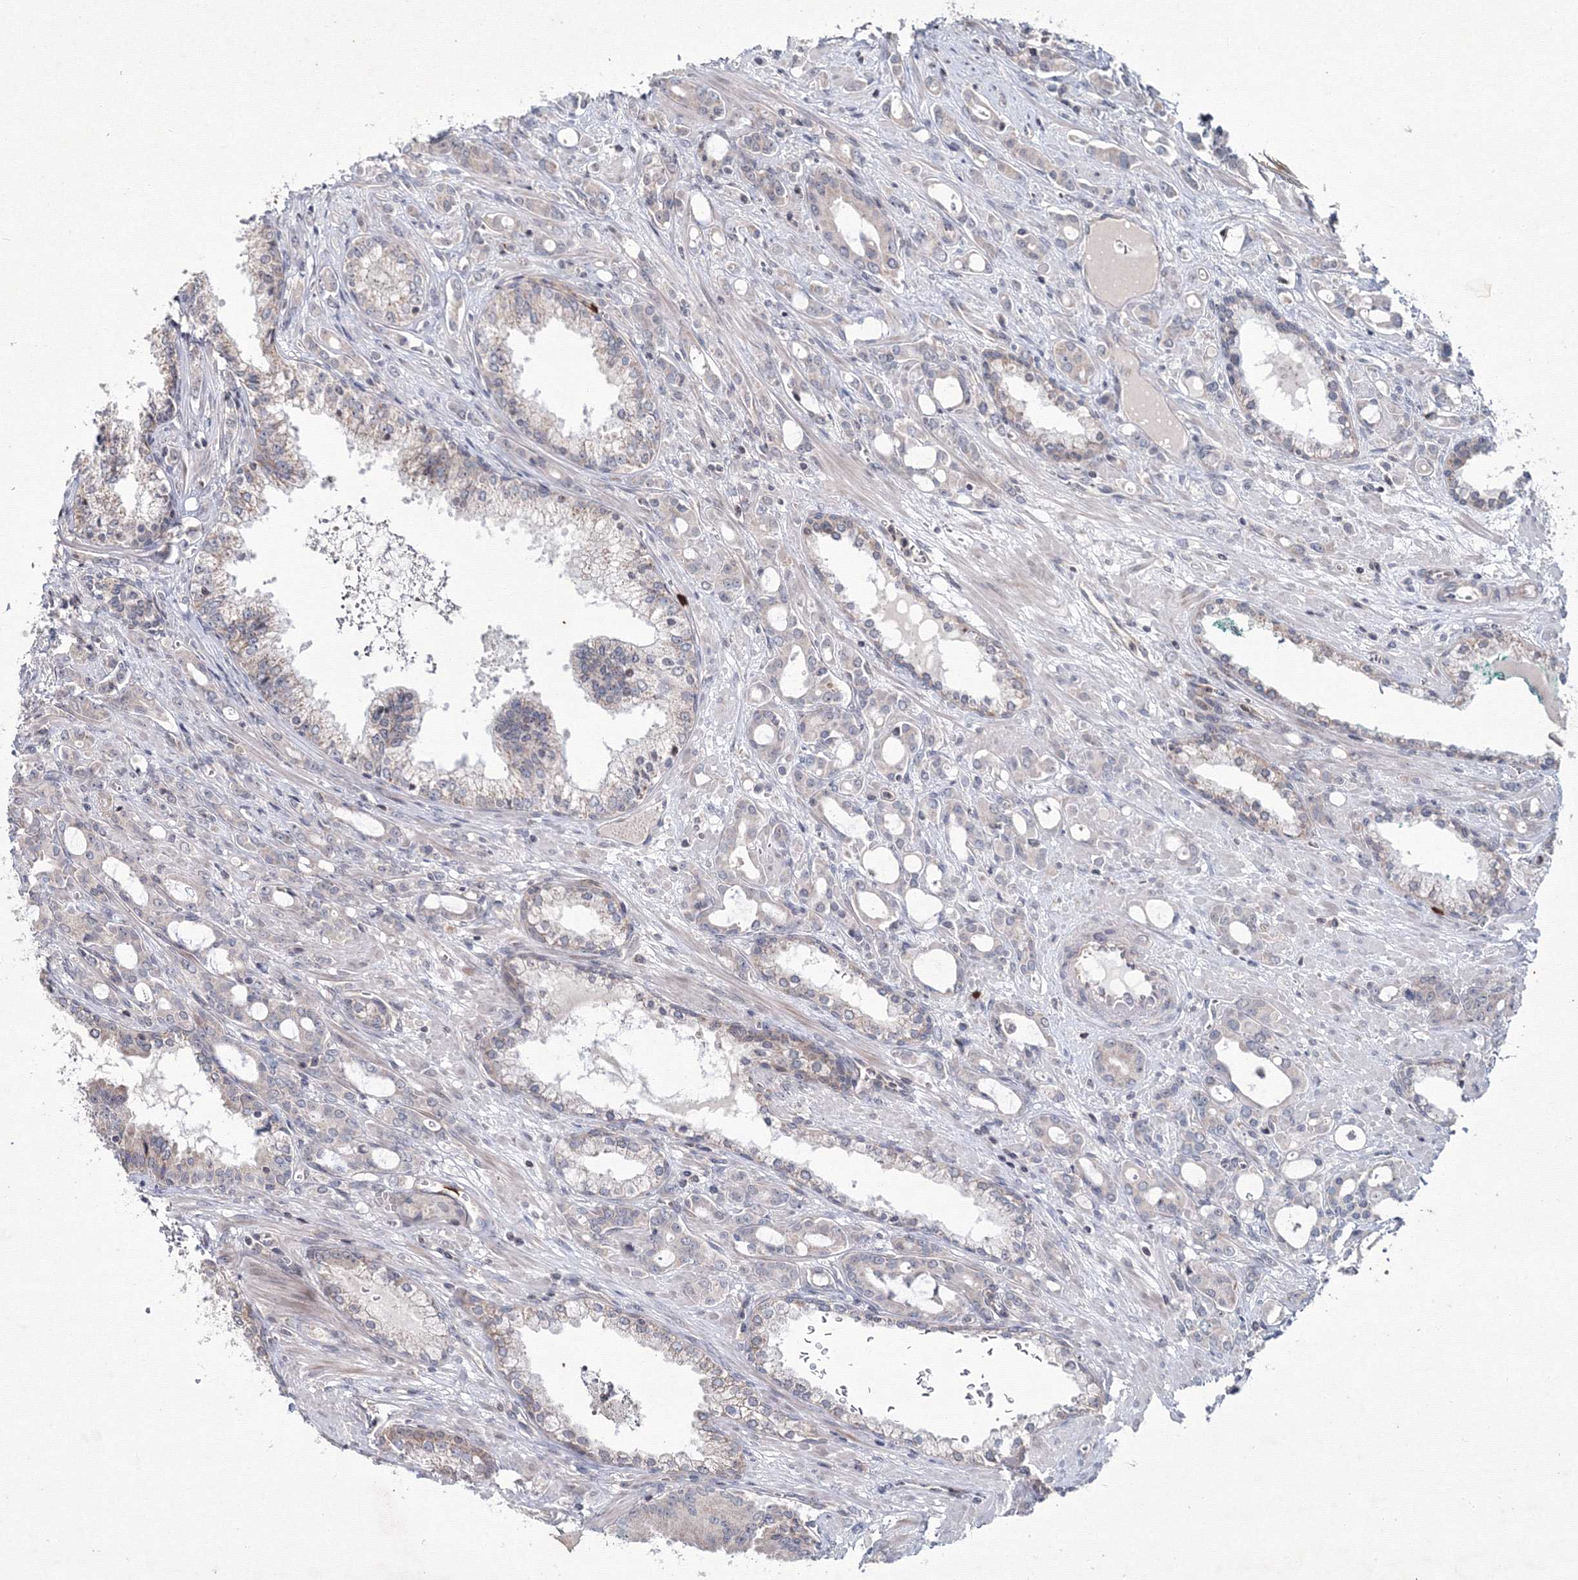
{"staining": {"intensity": "negative", "quantity": "none", "location": "none"}, "tissue": "prostate cancer", "cell_type": "Tumor cells", "image_type": "cancer", "snomed": [{"axis": "morphology", "description": "Adenocarcinoma, High grade"}, {"axis": "topography", "description": "Prostate"}], "caption": "Tumor cells are negative for brown protein staining in prostate cancer.", "gene": "MKRN2", "patient": {"sex": "male", "age": 72}}